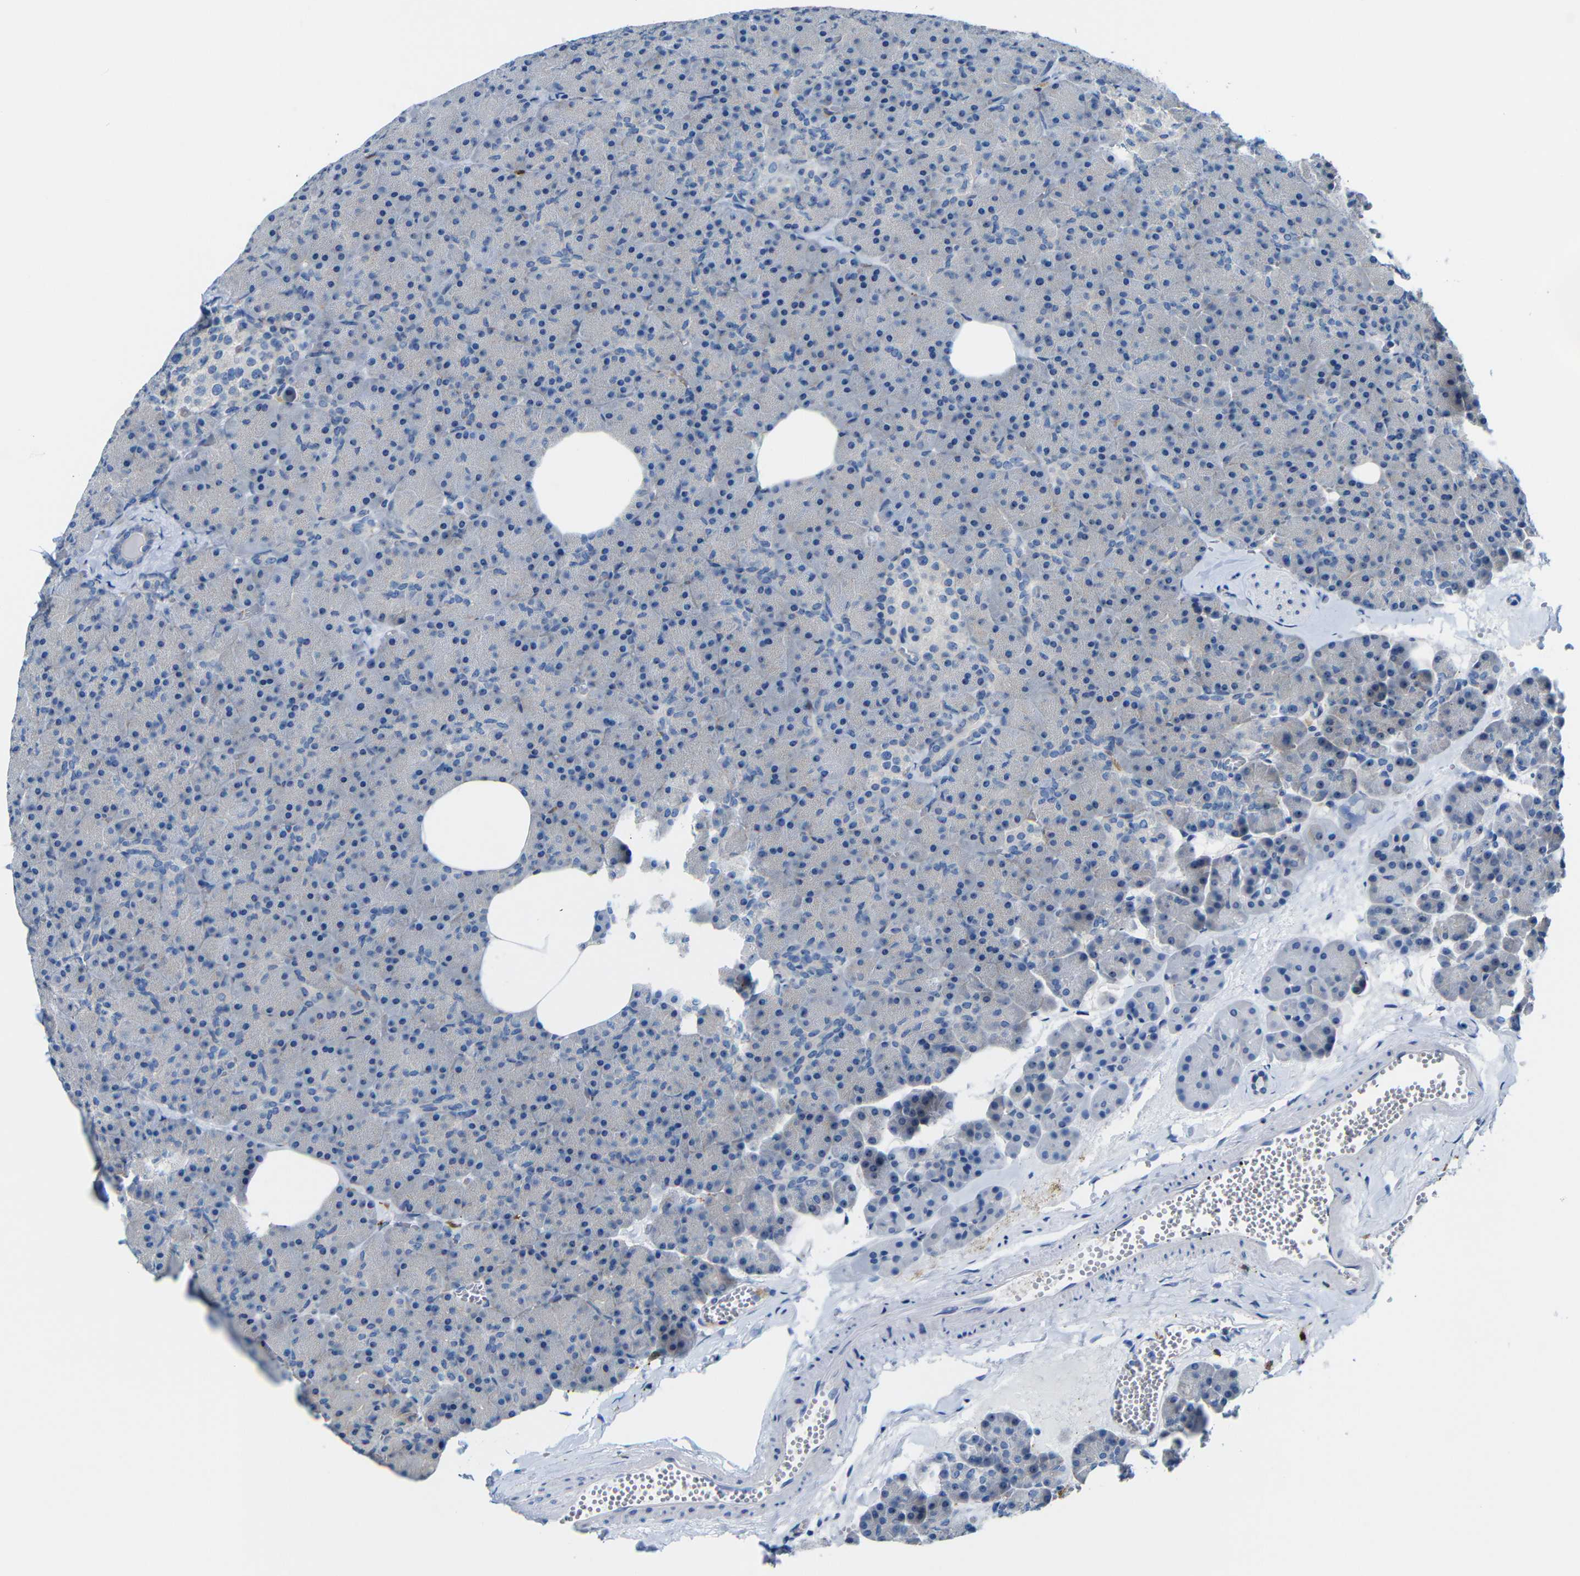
{"staining": {"intensity": "moderate", "quantity": "<25%", "location": "nuclear"}, "tissue": "pancreas", "cell_type": "Exocrine glandular cells", "image_type": "normal", "snomed": [{"axis": "morphology", "description": "Normal tissue, NOS"}, {"axis": "topography", "description": "Pancreas"}], "caption": "Protein expression analysis of unremarkable human pancreas reveals moderate nuclear positivity in approximately <25% of exocrine glandular cells. (DAB IHC with brightfield microscopy, high magnification).", "gene": "C1orf210", "patient": {"sex": "female", "age": 35}}